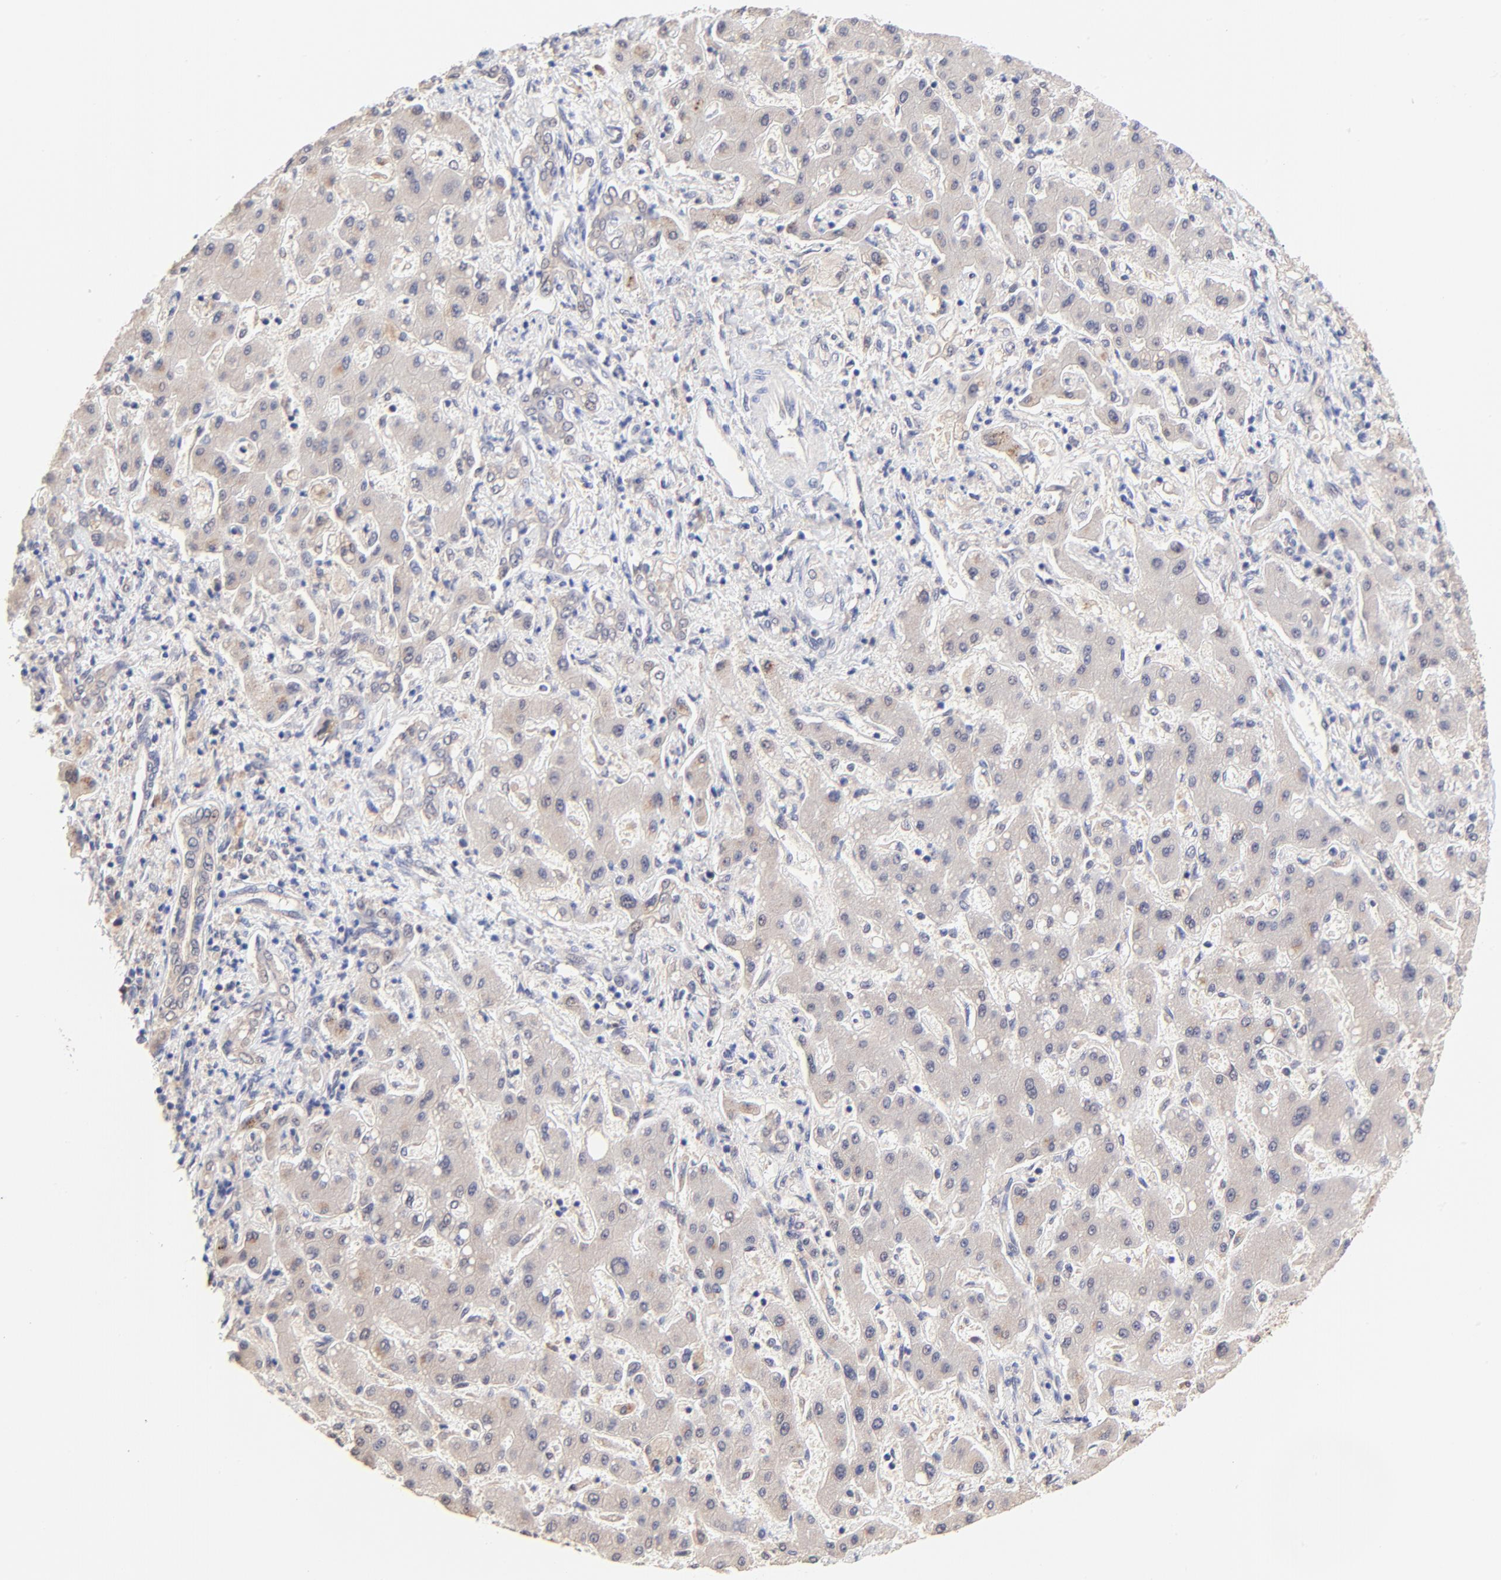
{"staining": {"intensity": "weak", "quantity": ">75%", "location": "cytoplasmic/membranous"}, "tissue": "liver cancer", "cell_type": "Tumor cells", "image_type": "cancer", "snomed": [{"axis": "morphology", "description": "Cholangiocarcinoma"}, {"axis": "topography", "description": "Liver"}], "caption": "An immunohistochemistry (IHC) micrograph of neoplastic tissue is shown. Protein staining in brown shows weak cytoplasmic/membranous positivity in liver cancer (cholangiocarcinoma) within tumor cells. Ihc stains the protein in brown and the nuclei are stained blue.", "gene": "TXNL1", "patient": {"sex": "male", "age": 50}}